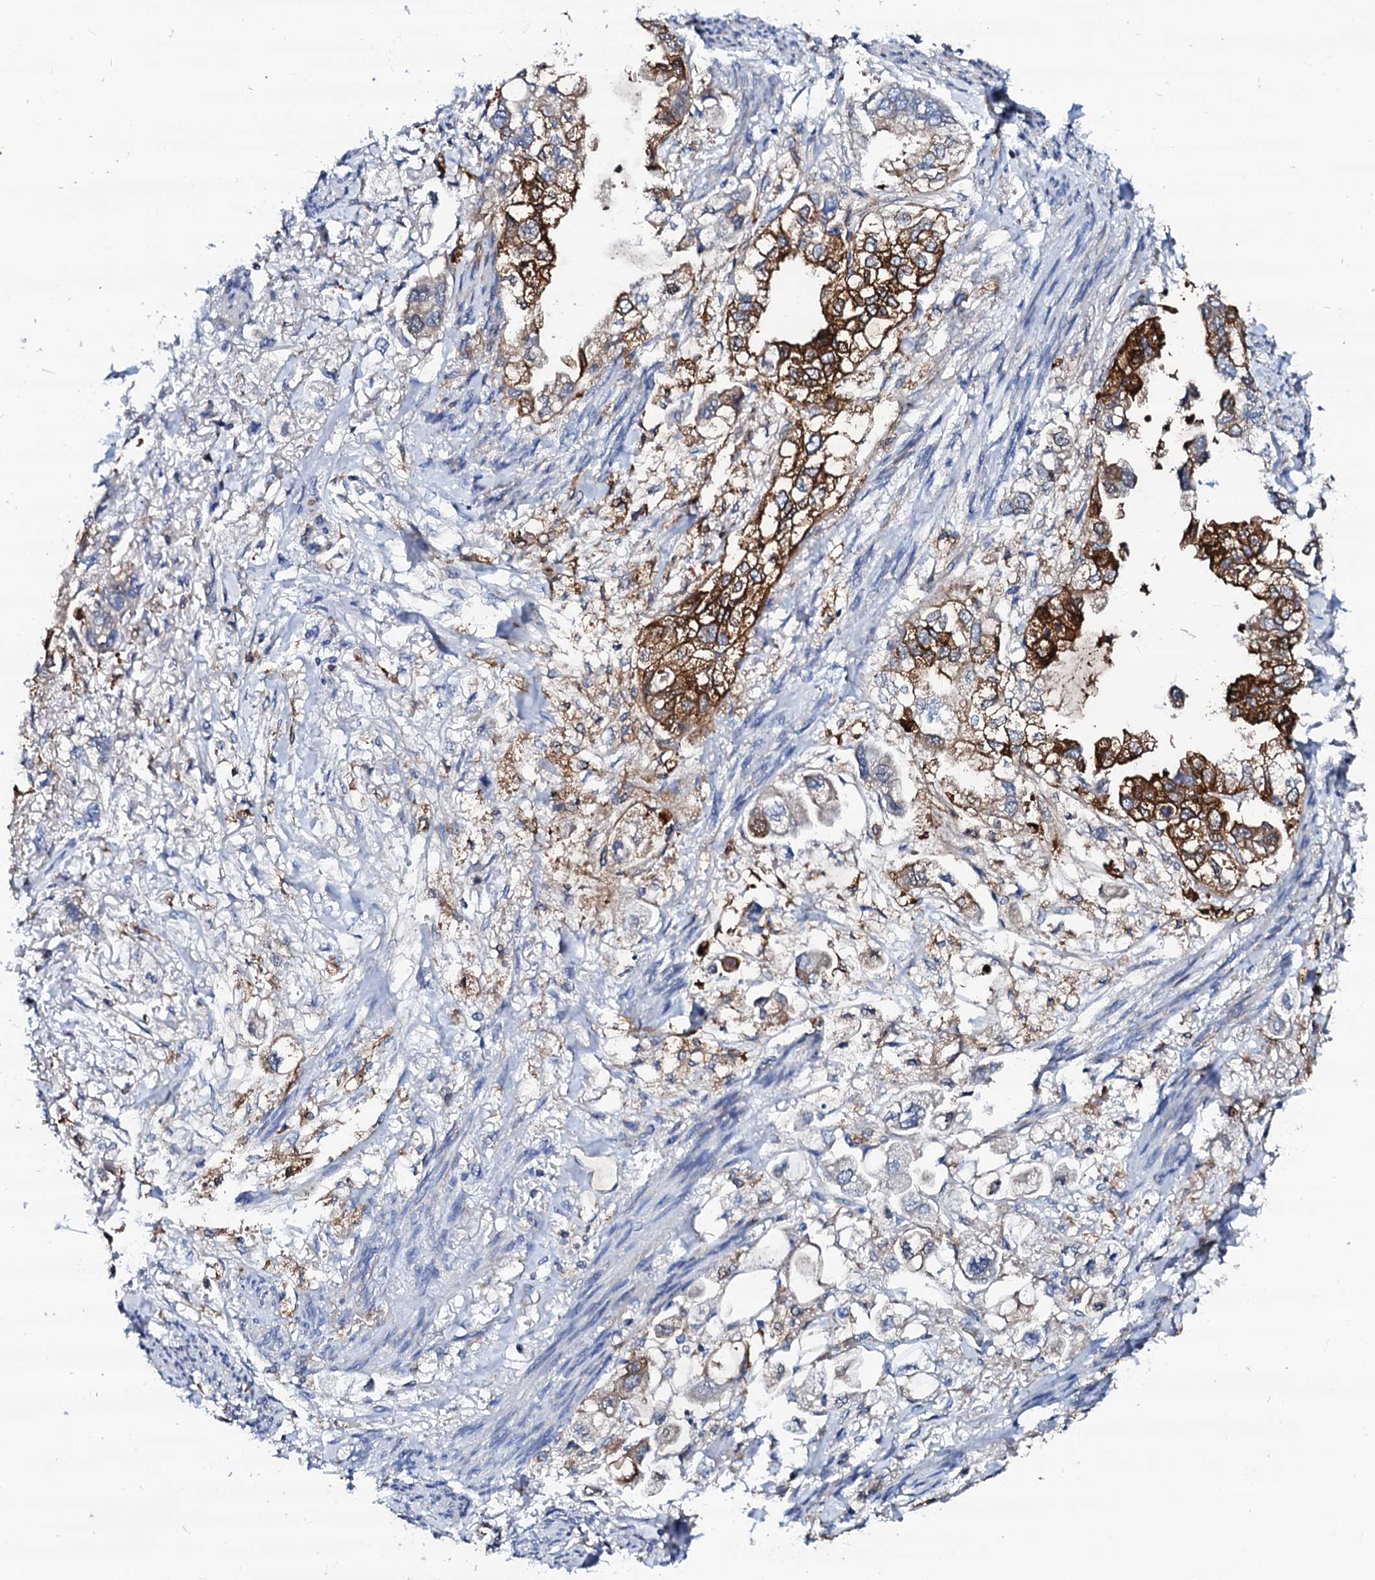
{"staining": {"intensity": "strong", "quantity": "<25%", "location": "cytoplasmic/membranous"}, "tissue": "stomach cancer", "cell_type": "Tumor cells", "image_type": "cancer", "snomed": [{"axis": "morphology", "description": "Adenocarcinoma, NOS"}, {"axis": "topography", "description": "Stomach"}], "caption": "Protein staining of stomach cancer tissue reveals strong cytoplasmic/membranous positivity in about <25% of tumor cells.", "gene": "GLB1L3", "patient": {"sex": "male", "age": 62}}